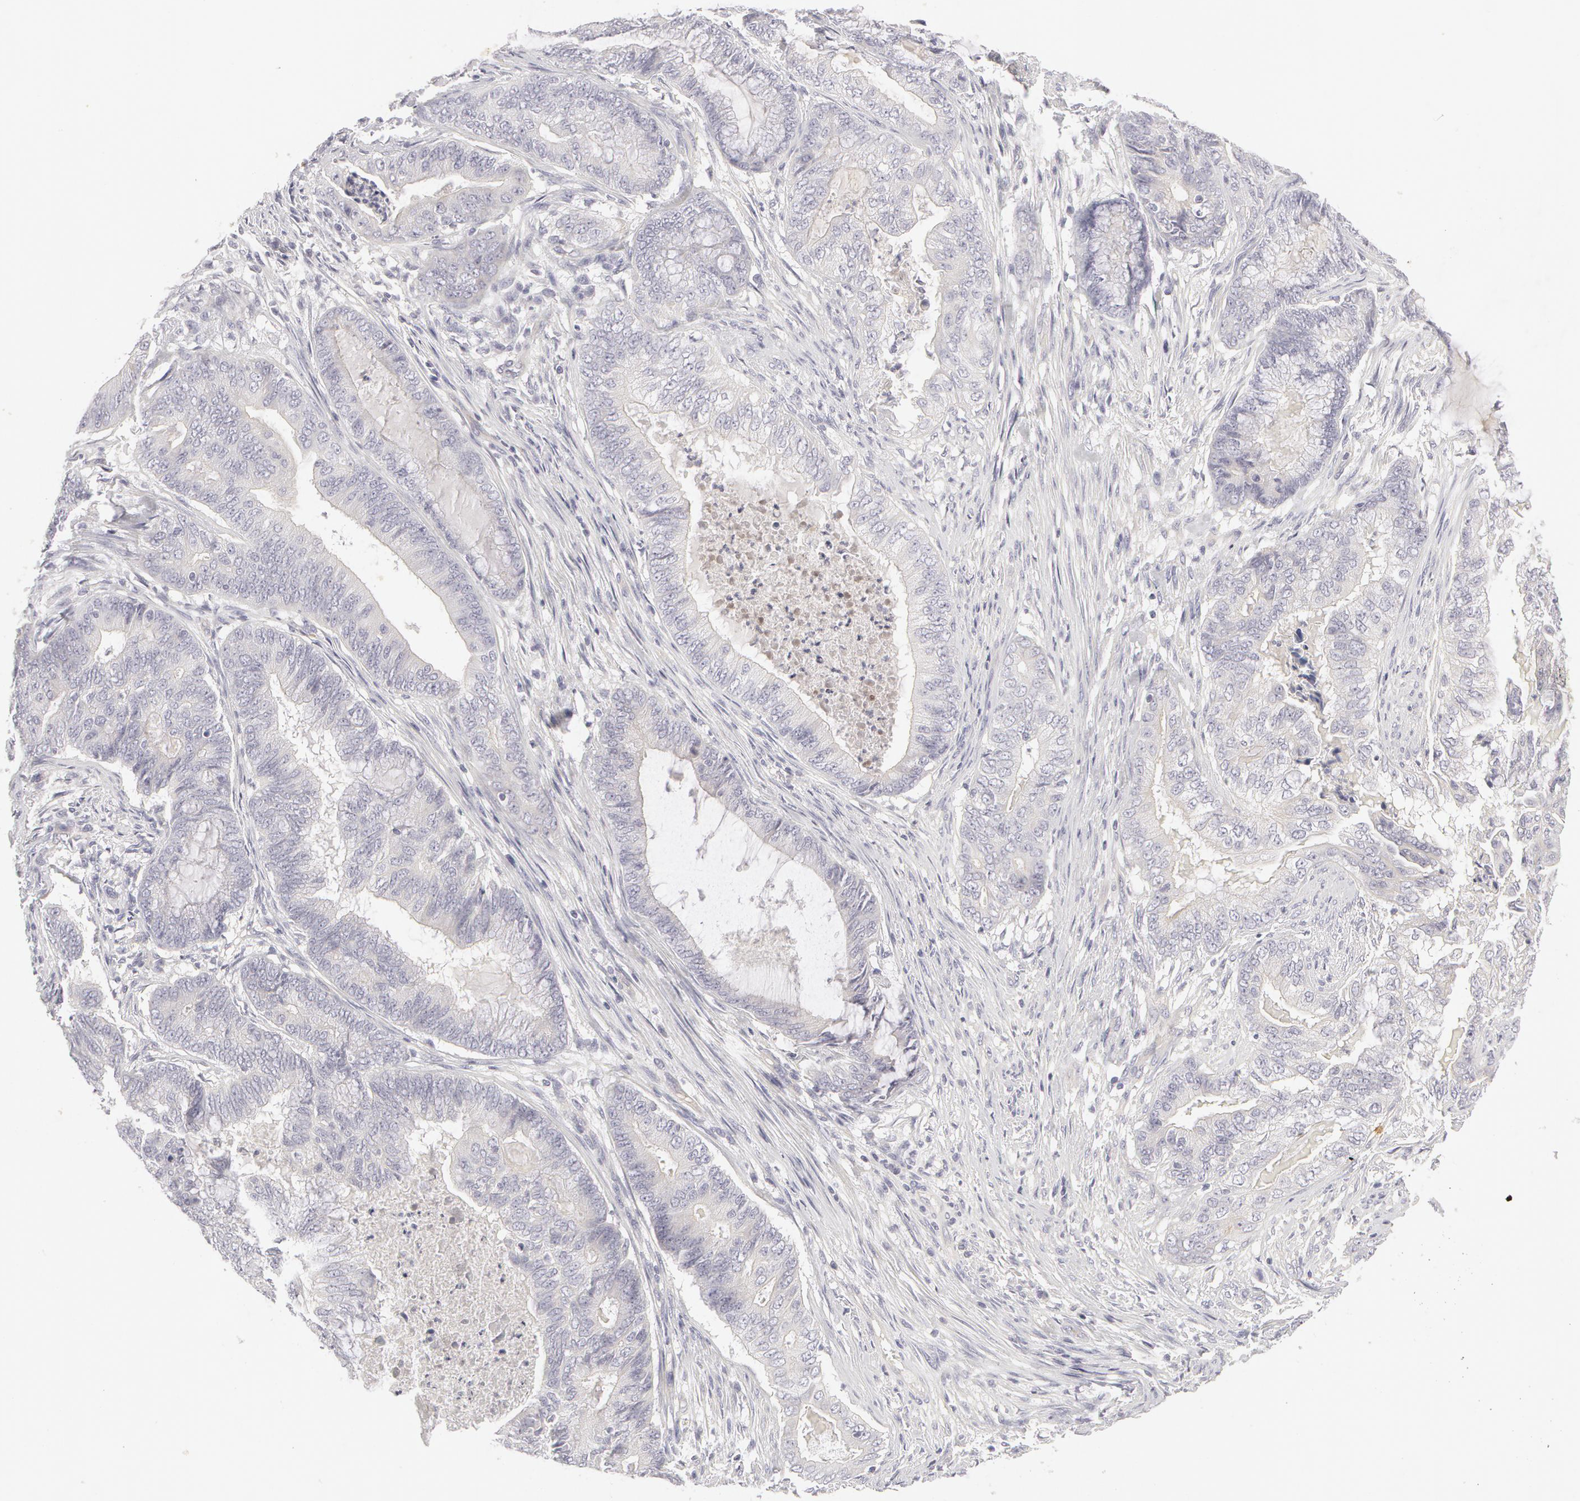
{"staining": {"intensity": "negative", "quantity": "none", "location": "none"}, "tissue": "endometrial cancer", "cell_type": "Tumor cells", "image_type": "cancer", "snomed": [{"axis": "morphology", "description": "Adenocarcinoma, NOS"}, {"axis": "topography", "description": "Endometrium"}], "caption": "Immunohistochemistry (IHC) of endometrial cancer exhibits no positivity in tumor cells.", "gene": "ABCB1", "patient": {"sex": "female", "age": 63}}